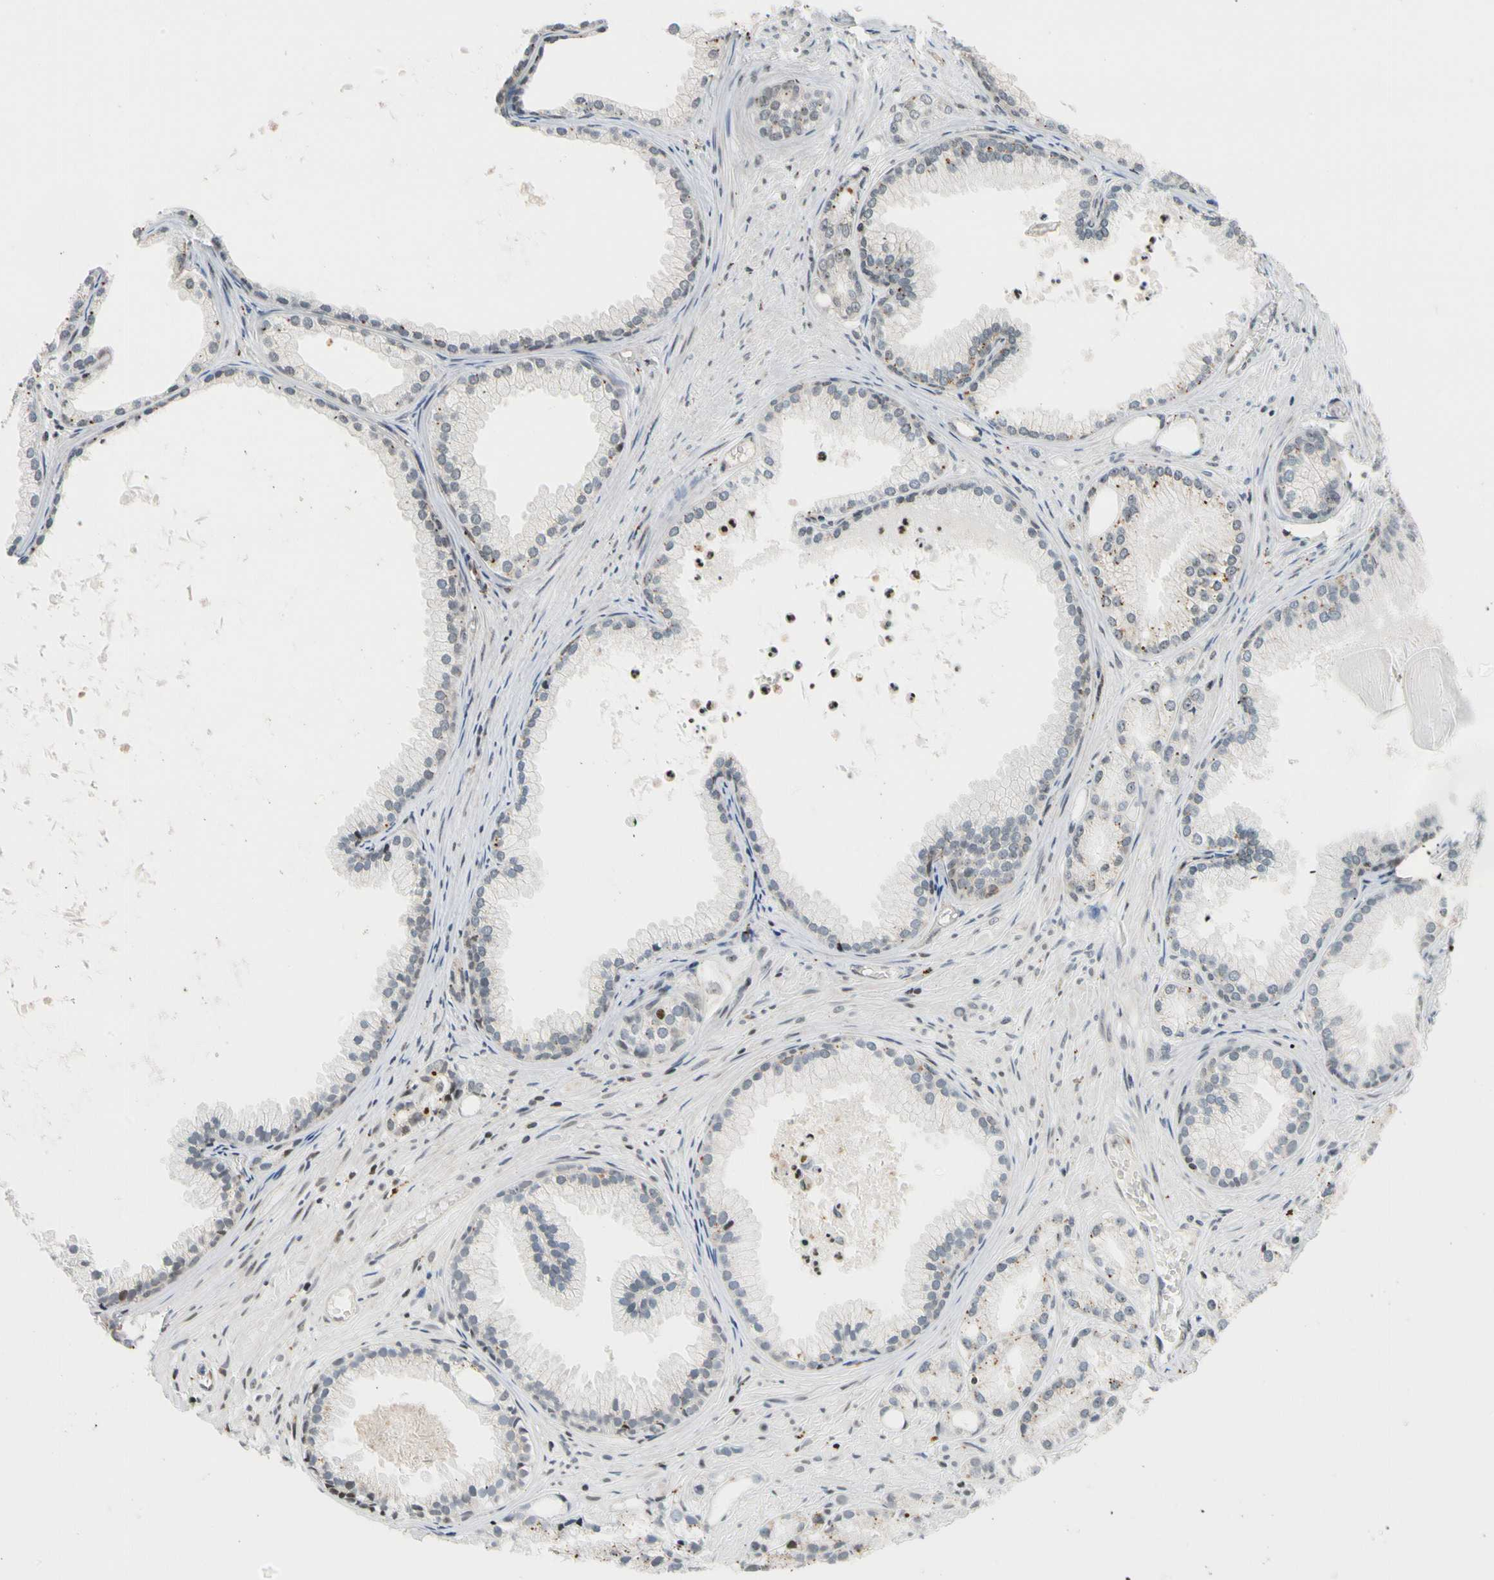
{"staining": {"intensity": "moderate", "quantity": "<25%", "location": "cytoplasmic/membranous"}, "tissue": "prostate cancer", "cell_type": "Tumor cells", "image_type": "cancer", "snomed": [{"axis": "morphology", "description": "Adenocarcinoma, Low grade"}, {"axis": "topography", "description": "Prostate"}], "caption": "Tumor cells display low levels of moderate cytoplasmic/membranous positivity in approximately <25% of cells in adenocarcinoma (low-grade) (prostate).", "gene": "CDK7", "patient": {"sex": "male", "age": 72}}